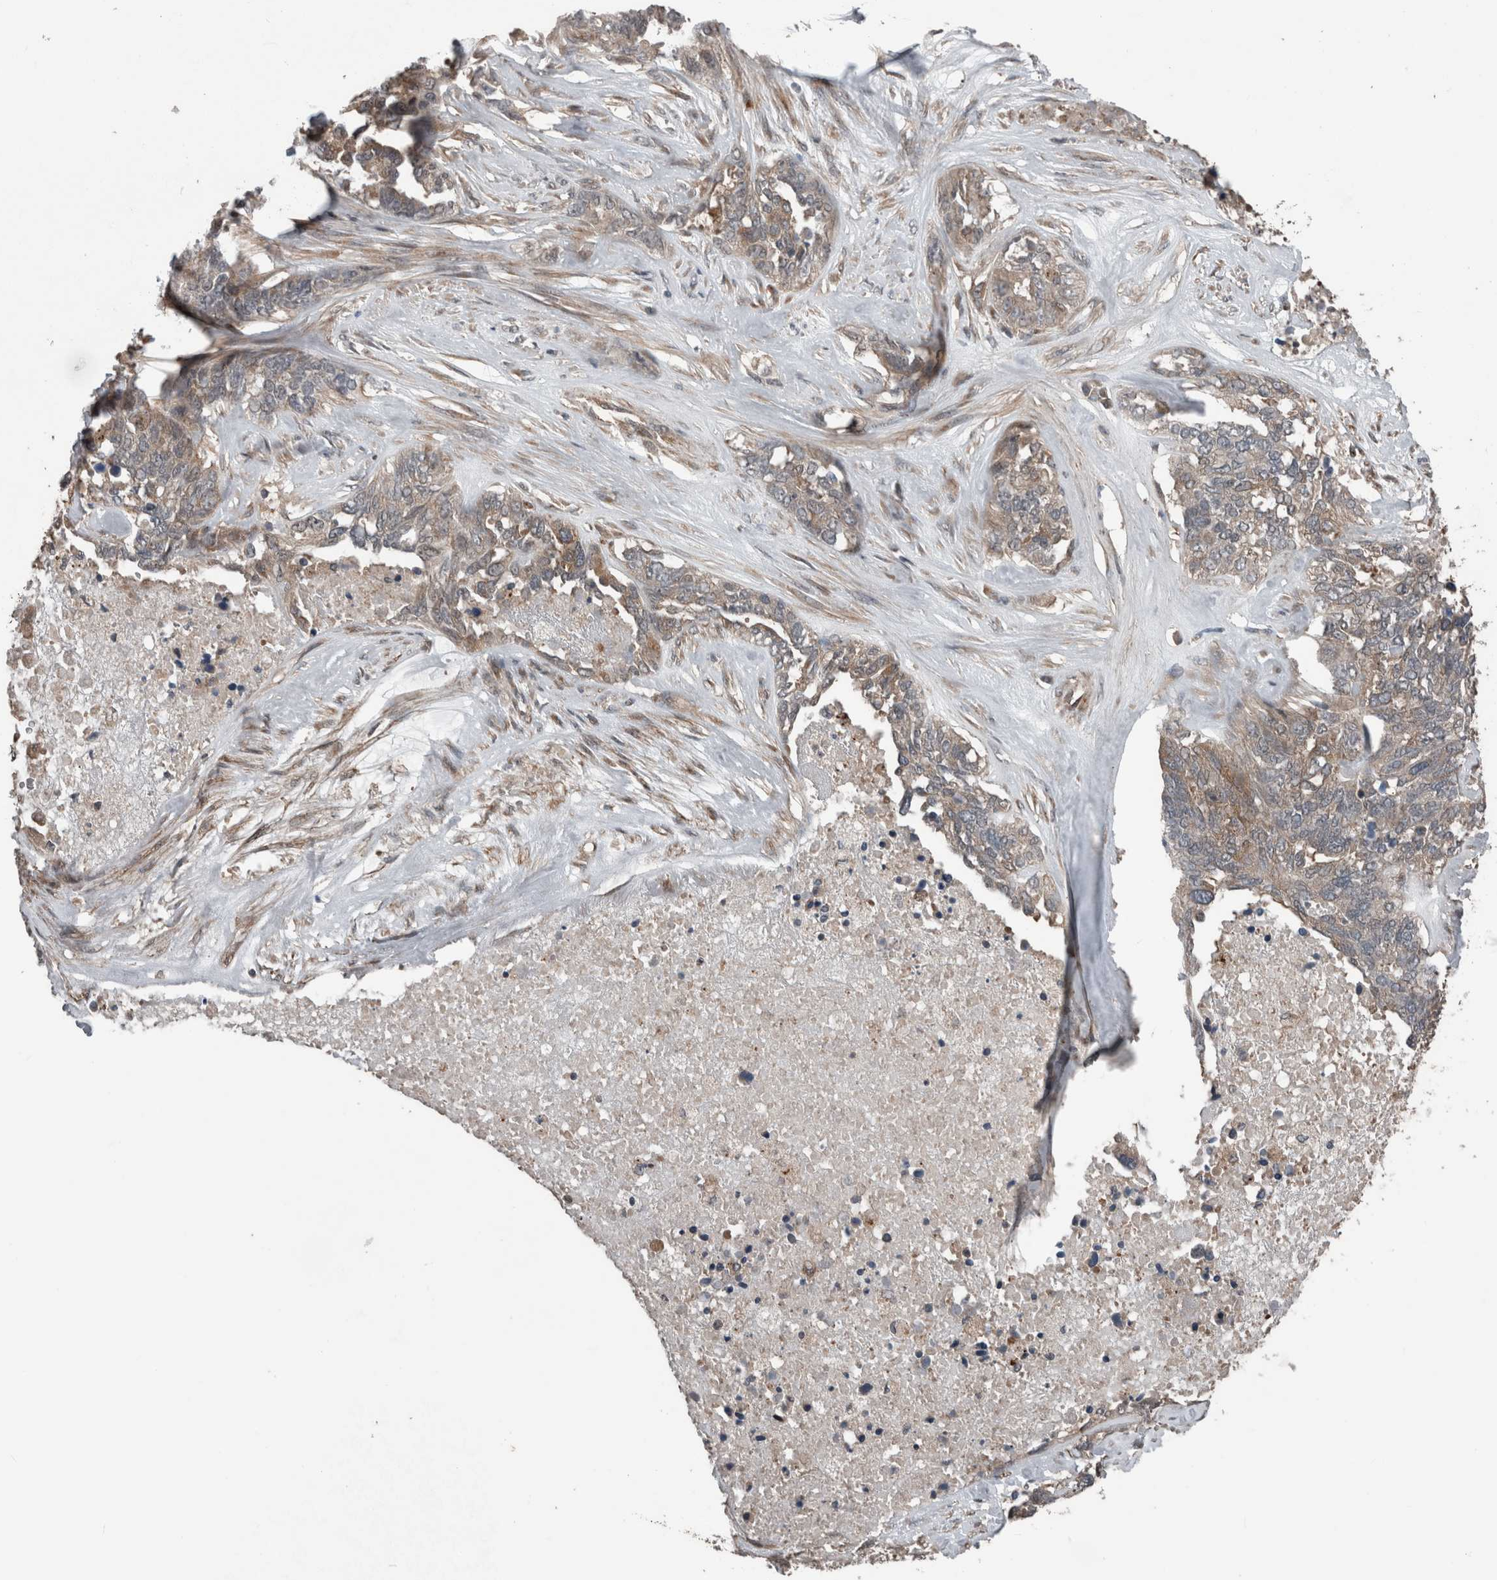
{"staining": {"intensity": "weak", "quantity": ">75%", "location": "cytoplasmic/membranous"}, "tissue": "ovarian cancer", "cell_type": "Tumor cells", "image_type": "cancer", "snomed": [{"axis": "morphology", "description": "Cystadenocarcinoma, serous, NOS"}, {"axis": "topography", "description": "Ovary"}], "caption": "Ovarian cancer was stained to show a protein in brown. There is low levels of weak cytoplasmic/membranous positivity in approximately >75% of tumor cells.", "gene": "RIOK3", "patient": {"sex": "female", "age": 44}}